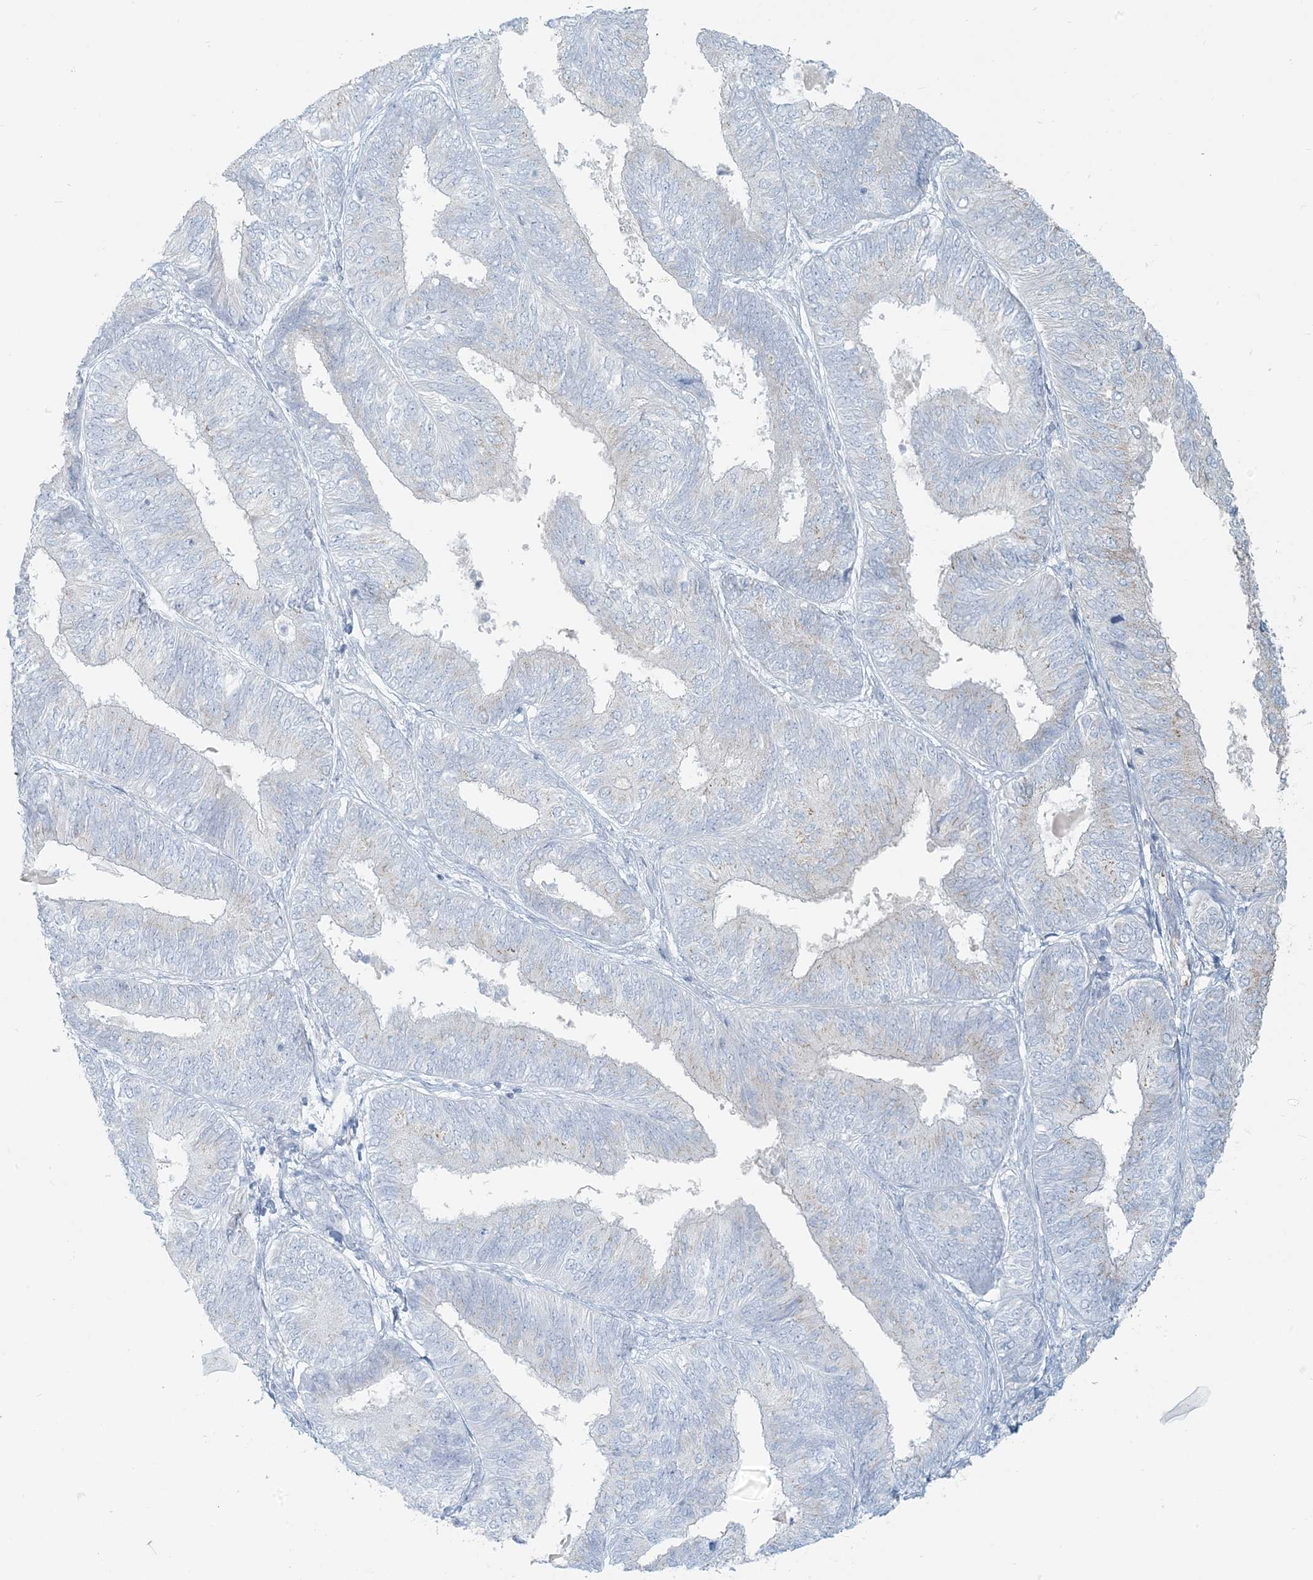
{"staining": {"intensity": "negative", "quantity": "none", "location": "none"}, "tissue": "endometrial cancer", "cell_type": "Tumor cells", "image_type": "cancer", "snomed": [{"axis": "morphology", "description": "Adenocarcinoma, NOS"}, {"axis": "topography", "description": "Endometrium"}], "caption": "Tumor cells show no significant protein positivity in endometrial cancer. The staining was performed using DAB to visualize the protein expression in brown, while the nuclei were stained in blue with hematoxylin (Magnification: 20x).", "gene": "SCML1", "patient": {"sex": "female", "age": 58}}